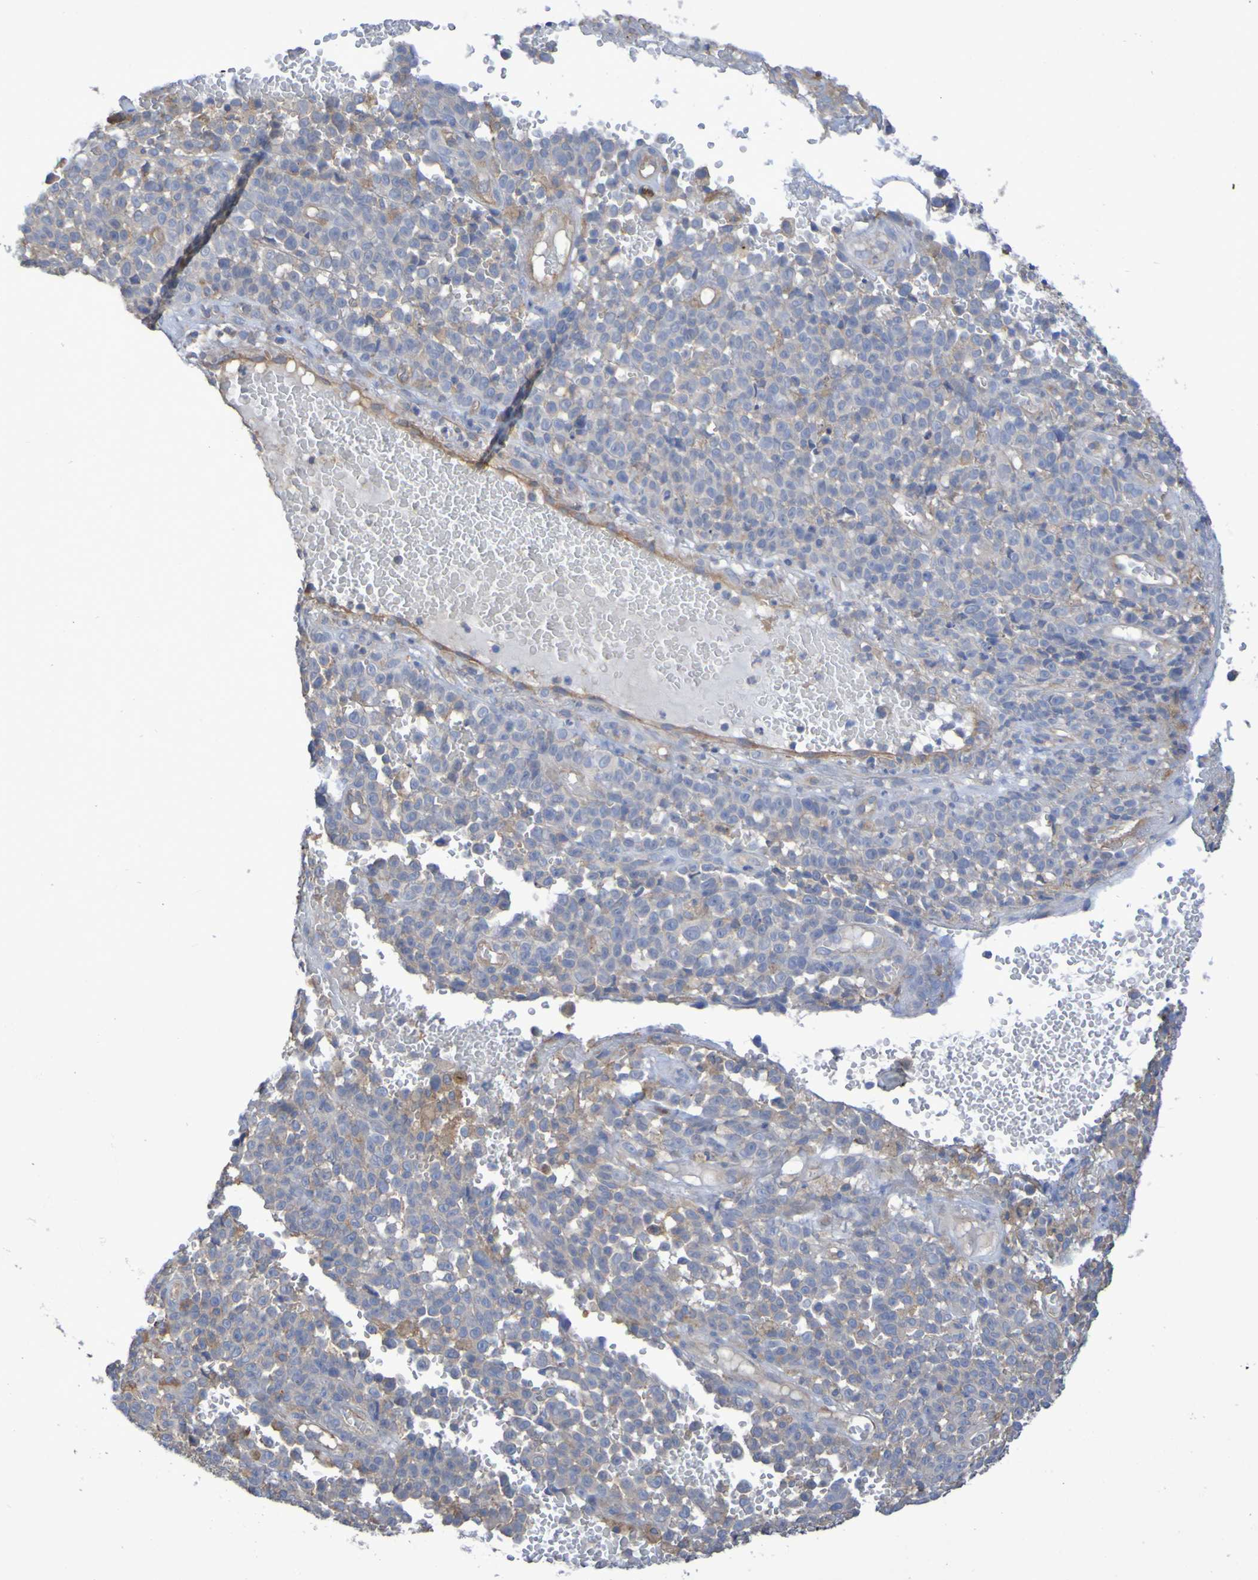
{"staining": {"intensity": "moderate", "quantity": "<25%", "location": "cytoplasmic/membranous"}, "tissue": "melanoma", "cell_type": "Tumor cells", "image_type": "cancer", "snomed": [{"axis": "morphology", "description": "Malignant melanoma, NOS"}, {"axis": "topography", "description": "Skin"}], "caption": "Malignant melanoma stained with a brown dye reveals moderate cytoplasmic/membranous positive expression in approximately <25% of tumor cells.", "gene": "SYNJ1", "patient": {"sex": "female", "age": 82}}